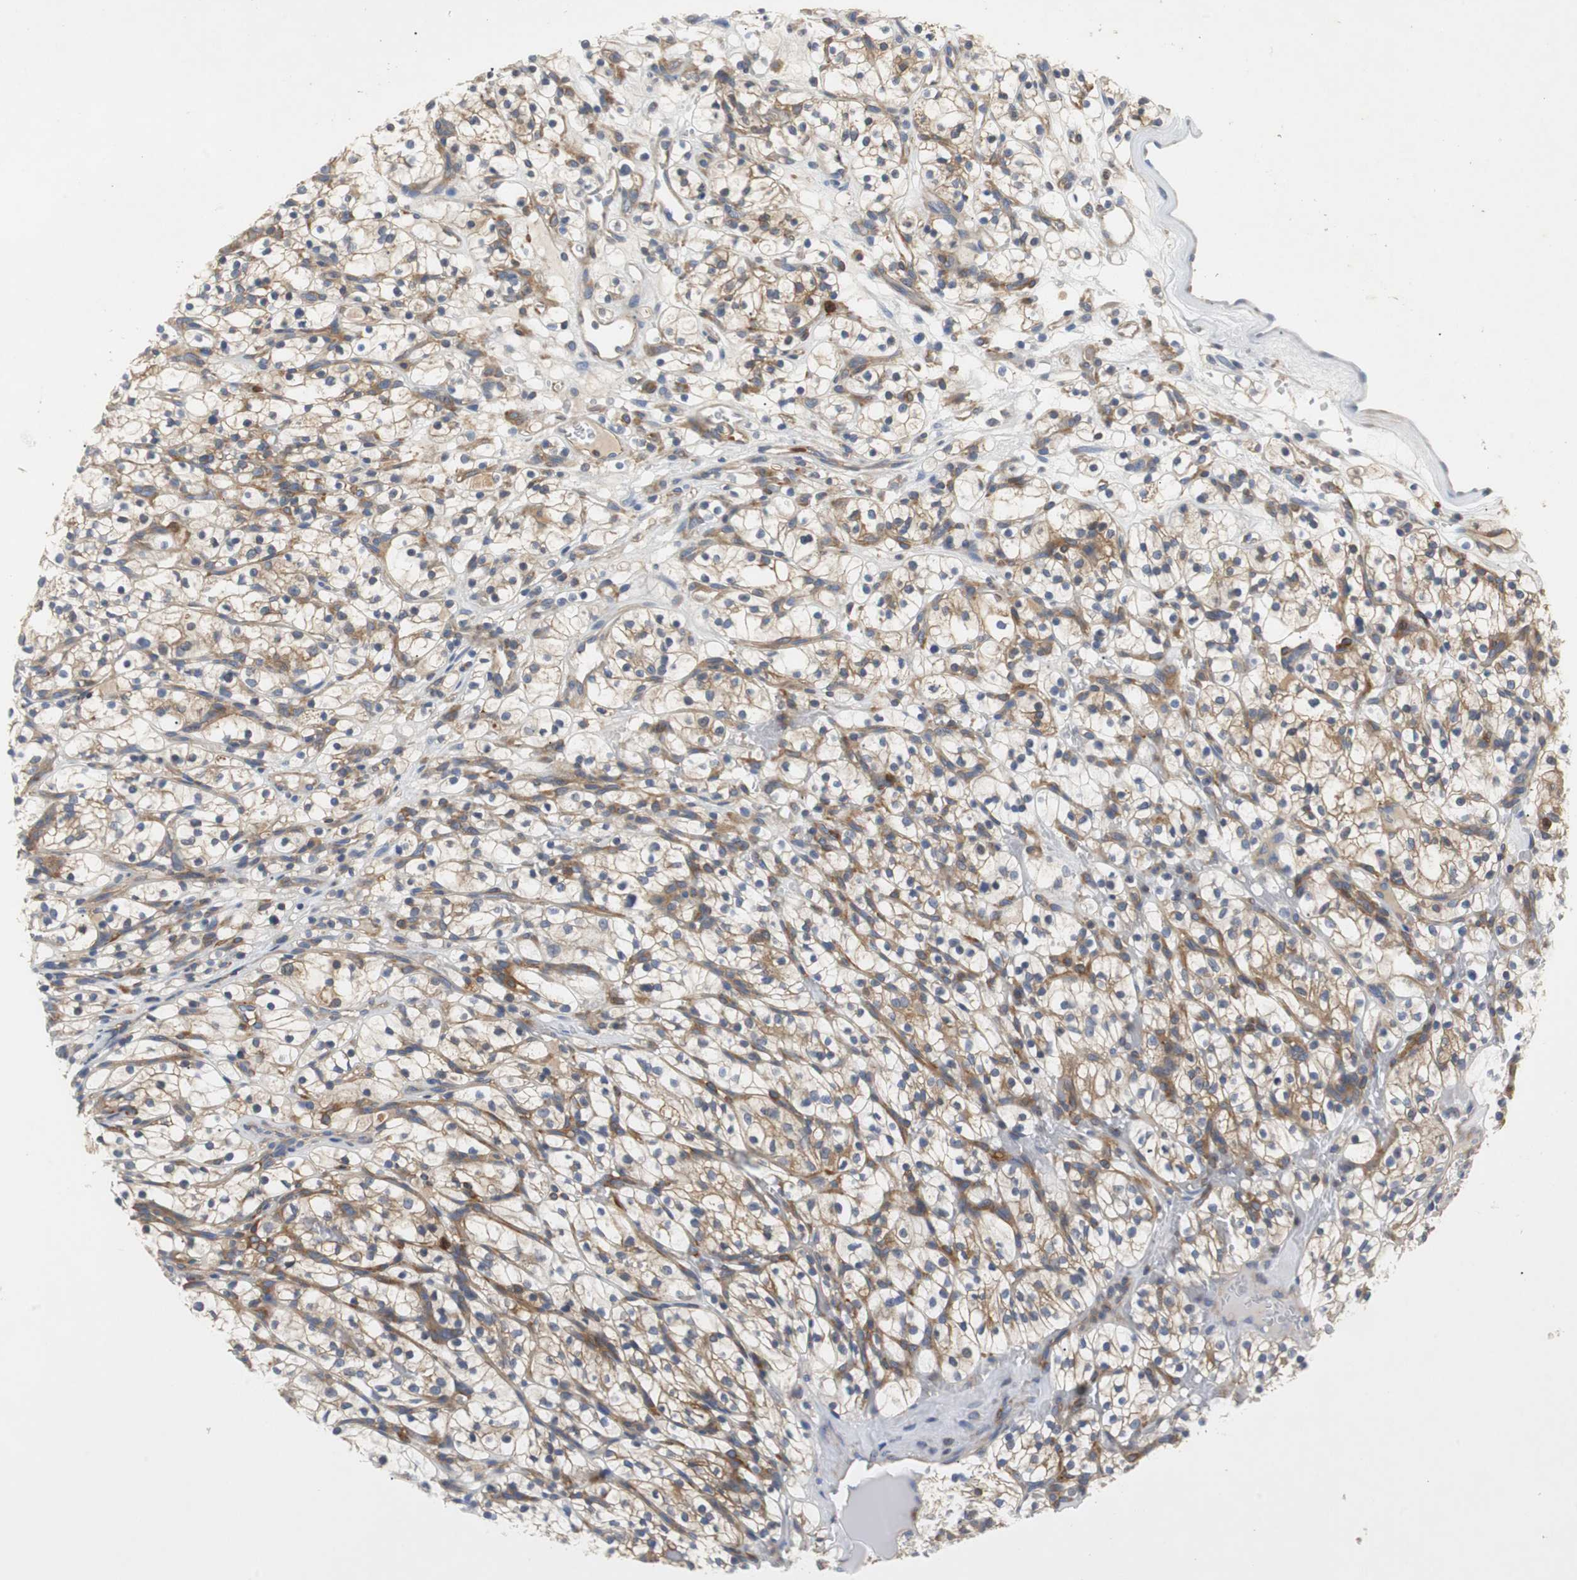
{"staining": {"intensity": "moderate", "quantity": "25%-75%", "location": "cytoplasmic/membranous"}, "tissue": "renal cancer", "cell_type": "Tumor cells", "image_type": "cancer", "snomed": [{"axis": "morphology", "description": "Adenocarcinoma, NOS"}, {"axis": "topography", "description": "Kidney"}], "caption": "IHC of renal cancer shows medium levels of moderate cytoplasmic/membranous expression in about 25%-75% of tumor cells. The staining is performed using DAB (3,3'-diaminobenzidine) brown chromogen to label protein expression. The nuclei are counter-stained blue using hematoxylin.", "gene": "GYS1", "patient": {"sex": "female", "age": 57}}